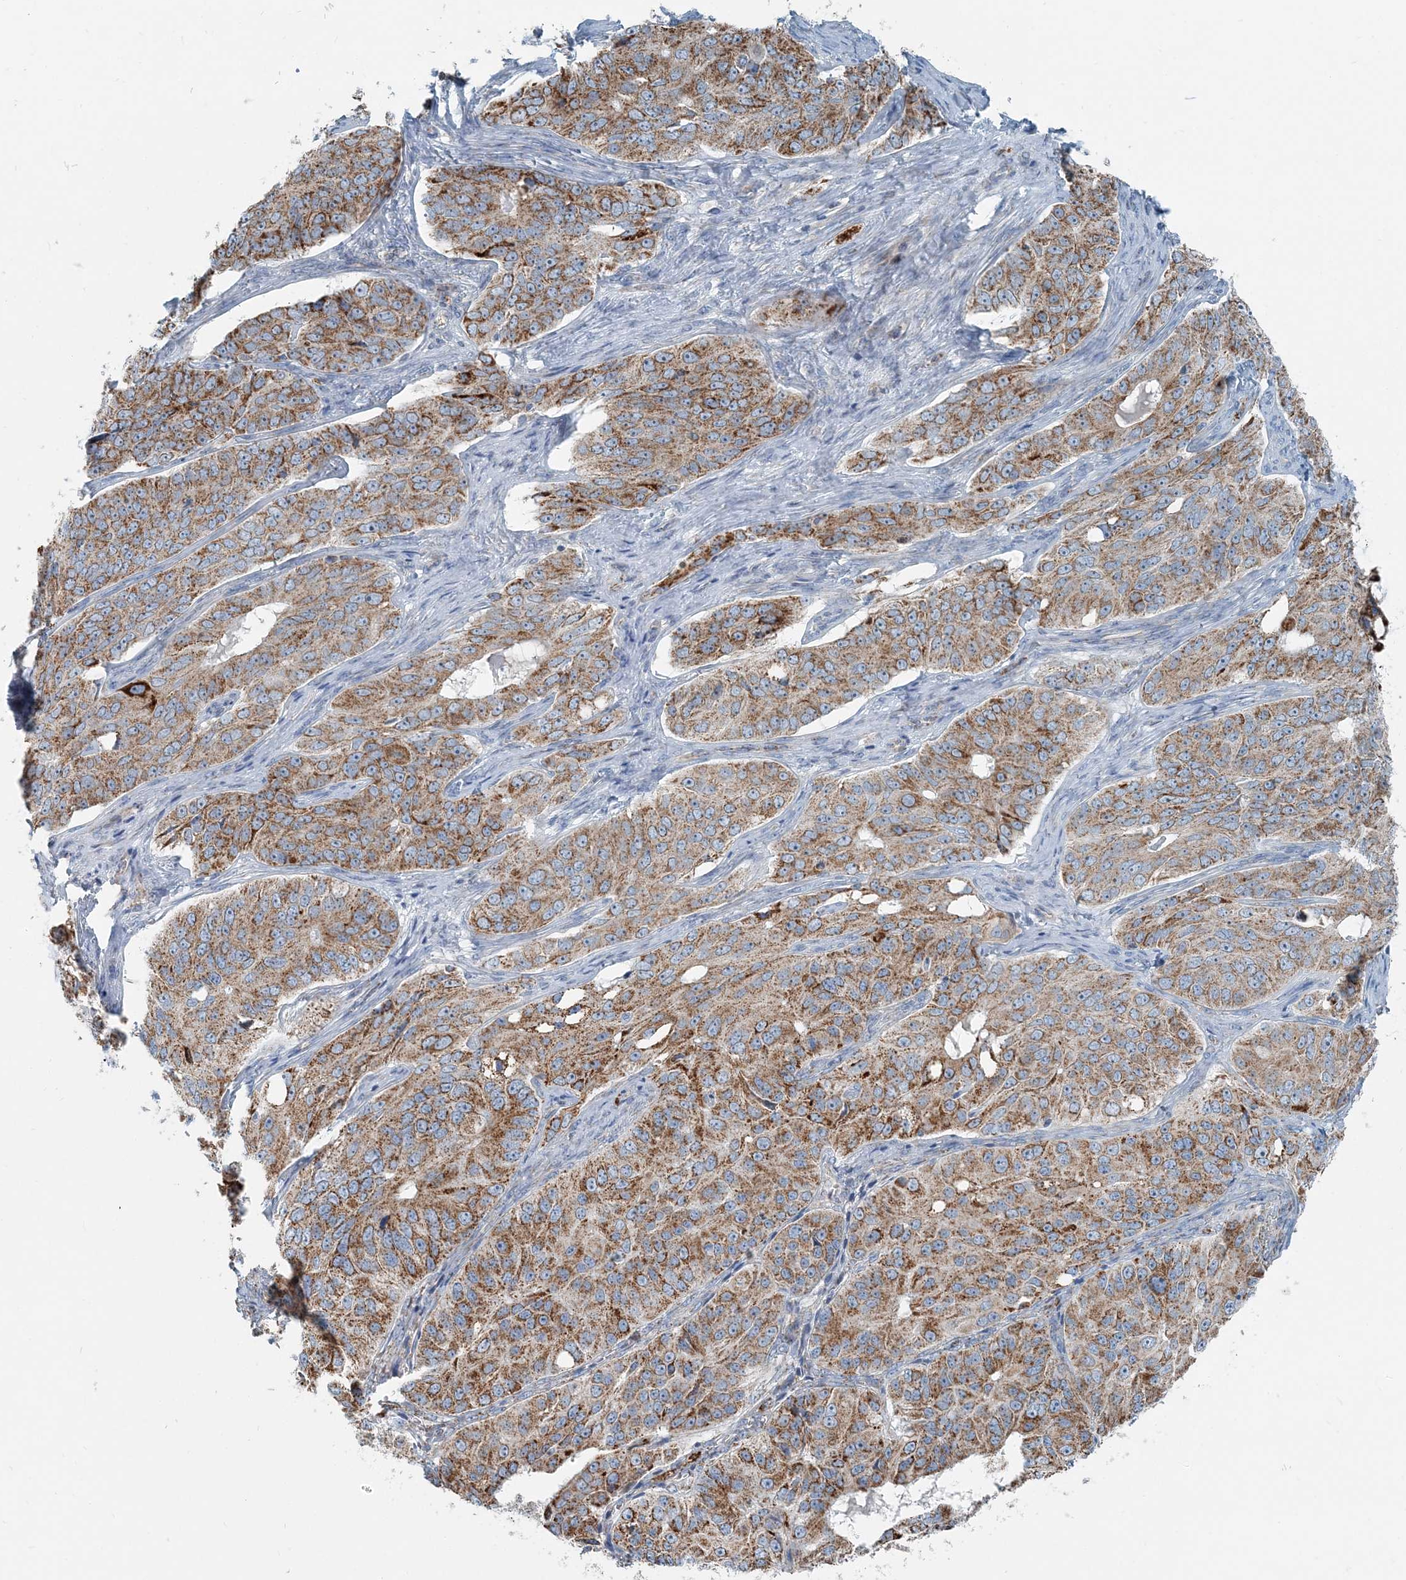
{"staining": {"intensity": "strong", "quantity": ">75%", "location": "cytoplasmic/membranous"}, "tissue": "ovarian cancer", "cell_type": "Tumor cells", "image_type": "cancer", "snomed": [{"axis": "morphology", "description": "Carcinoma, endometroid"}, {"axis": "topography", "description": "Ovary"}], "caption": "Human ovarian cancer (endometroid carcinoma) stained with a protein marker exhibits strong staining in tumor cells.", "gene": "INTU", "patient": {"sex": "female", "age": 51}}